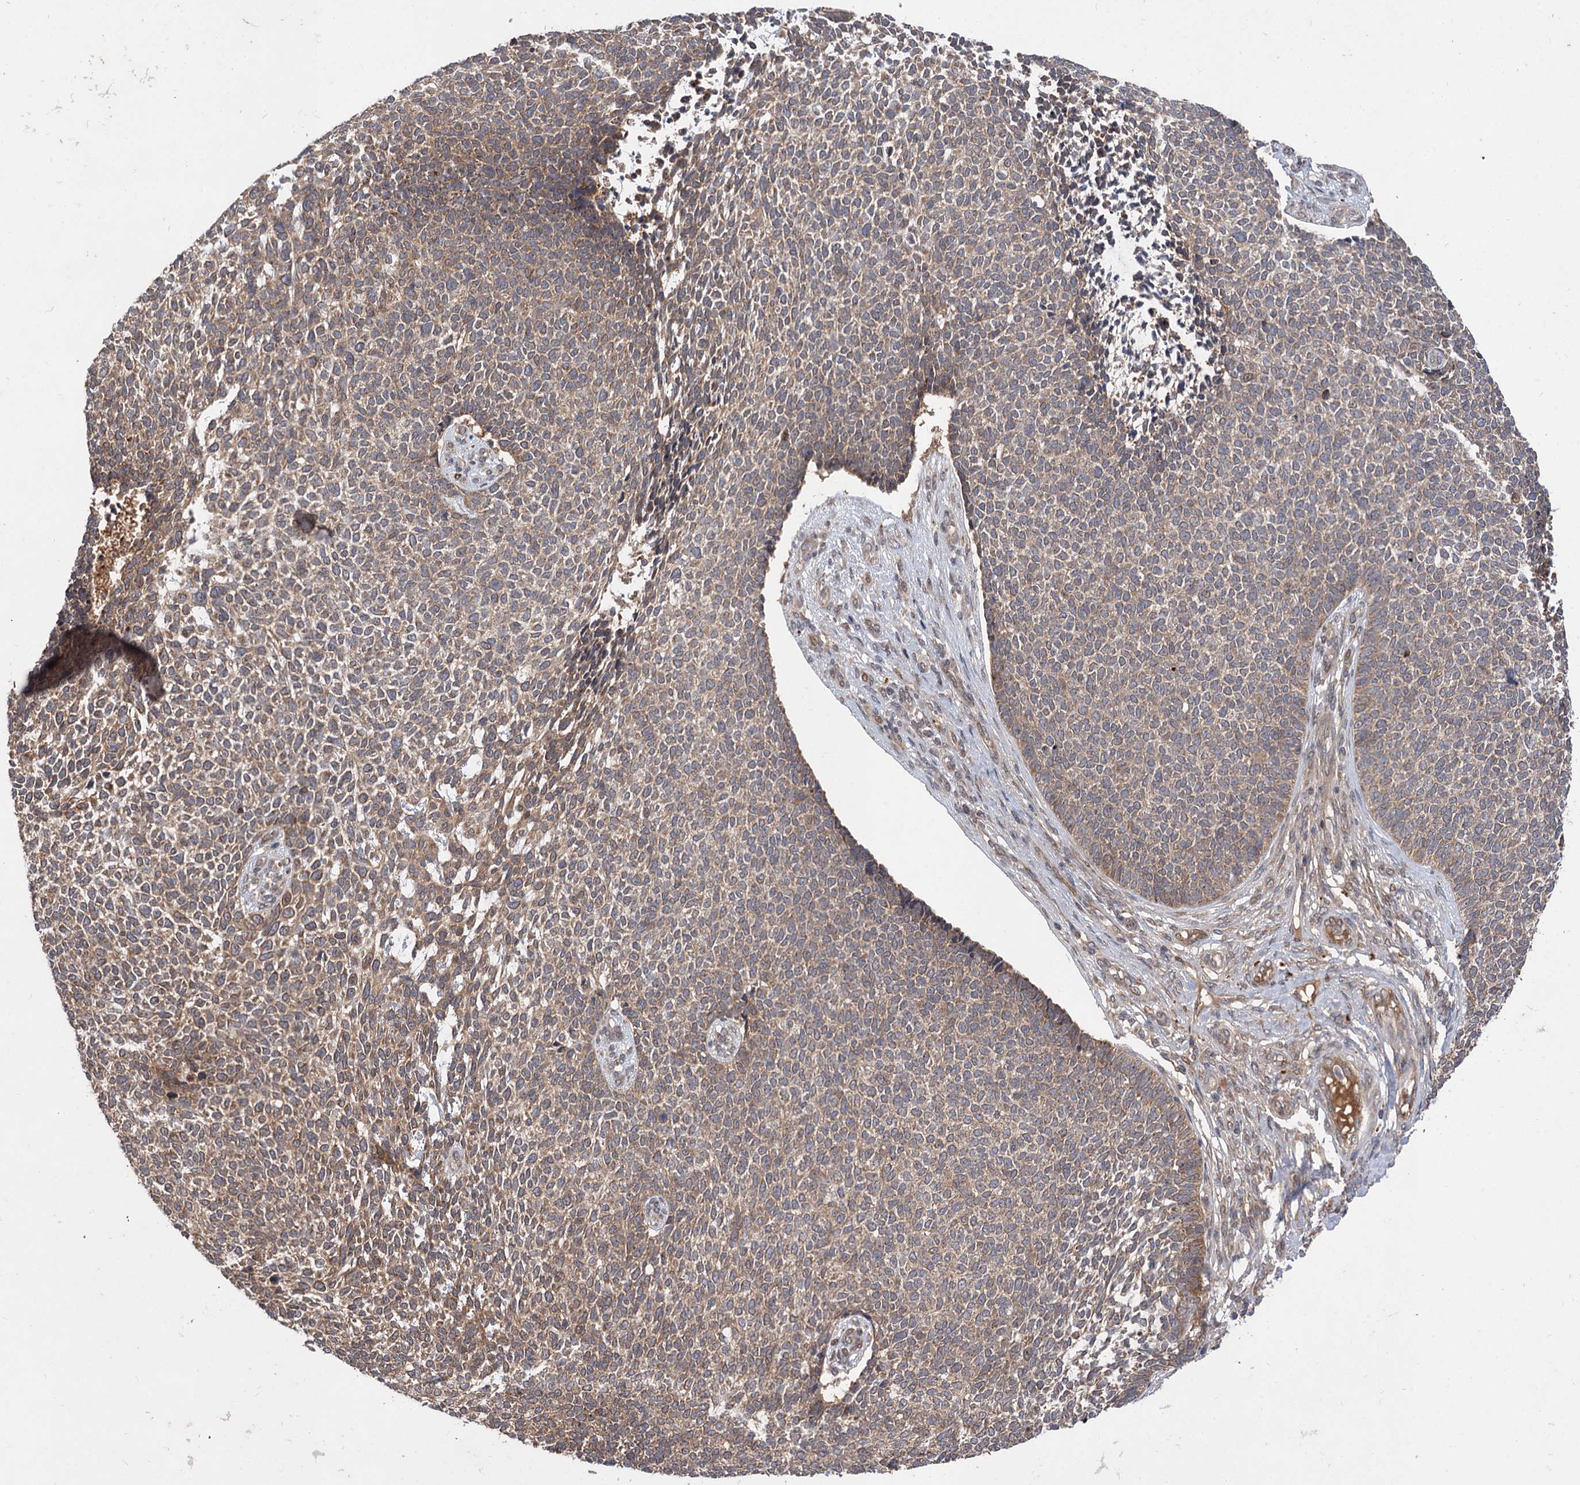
{"staining": {"intensity": "moderate", "quantity": ">75%", "location": "cytoplasmic/membranous"}, "tissue": "skin cancer", "cell_type": "Tumor cells", "image_type": "cancer", "snomed": [{"axis": "morphology", "description": "Basal cell carcinoma"}, {"axis": "topography", "description": "Skin"}], "caption": "This image exhibits basal cell carcinoma (skin) stained with immunohistochemistry (IHC) to label a protein in brown. The cytoplasmic/membranous of tumor cells show moderate positivity for the protein. Nuclei are counter-stained blue.", "gene": "FBXW8", "patient": {"sex": "female", "age": 84}}